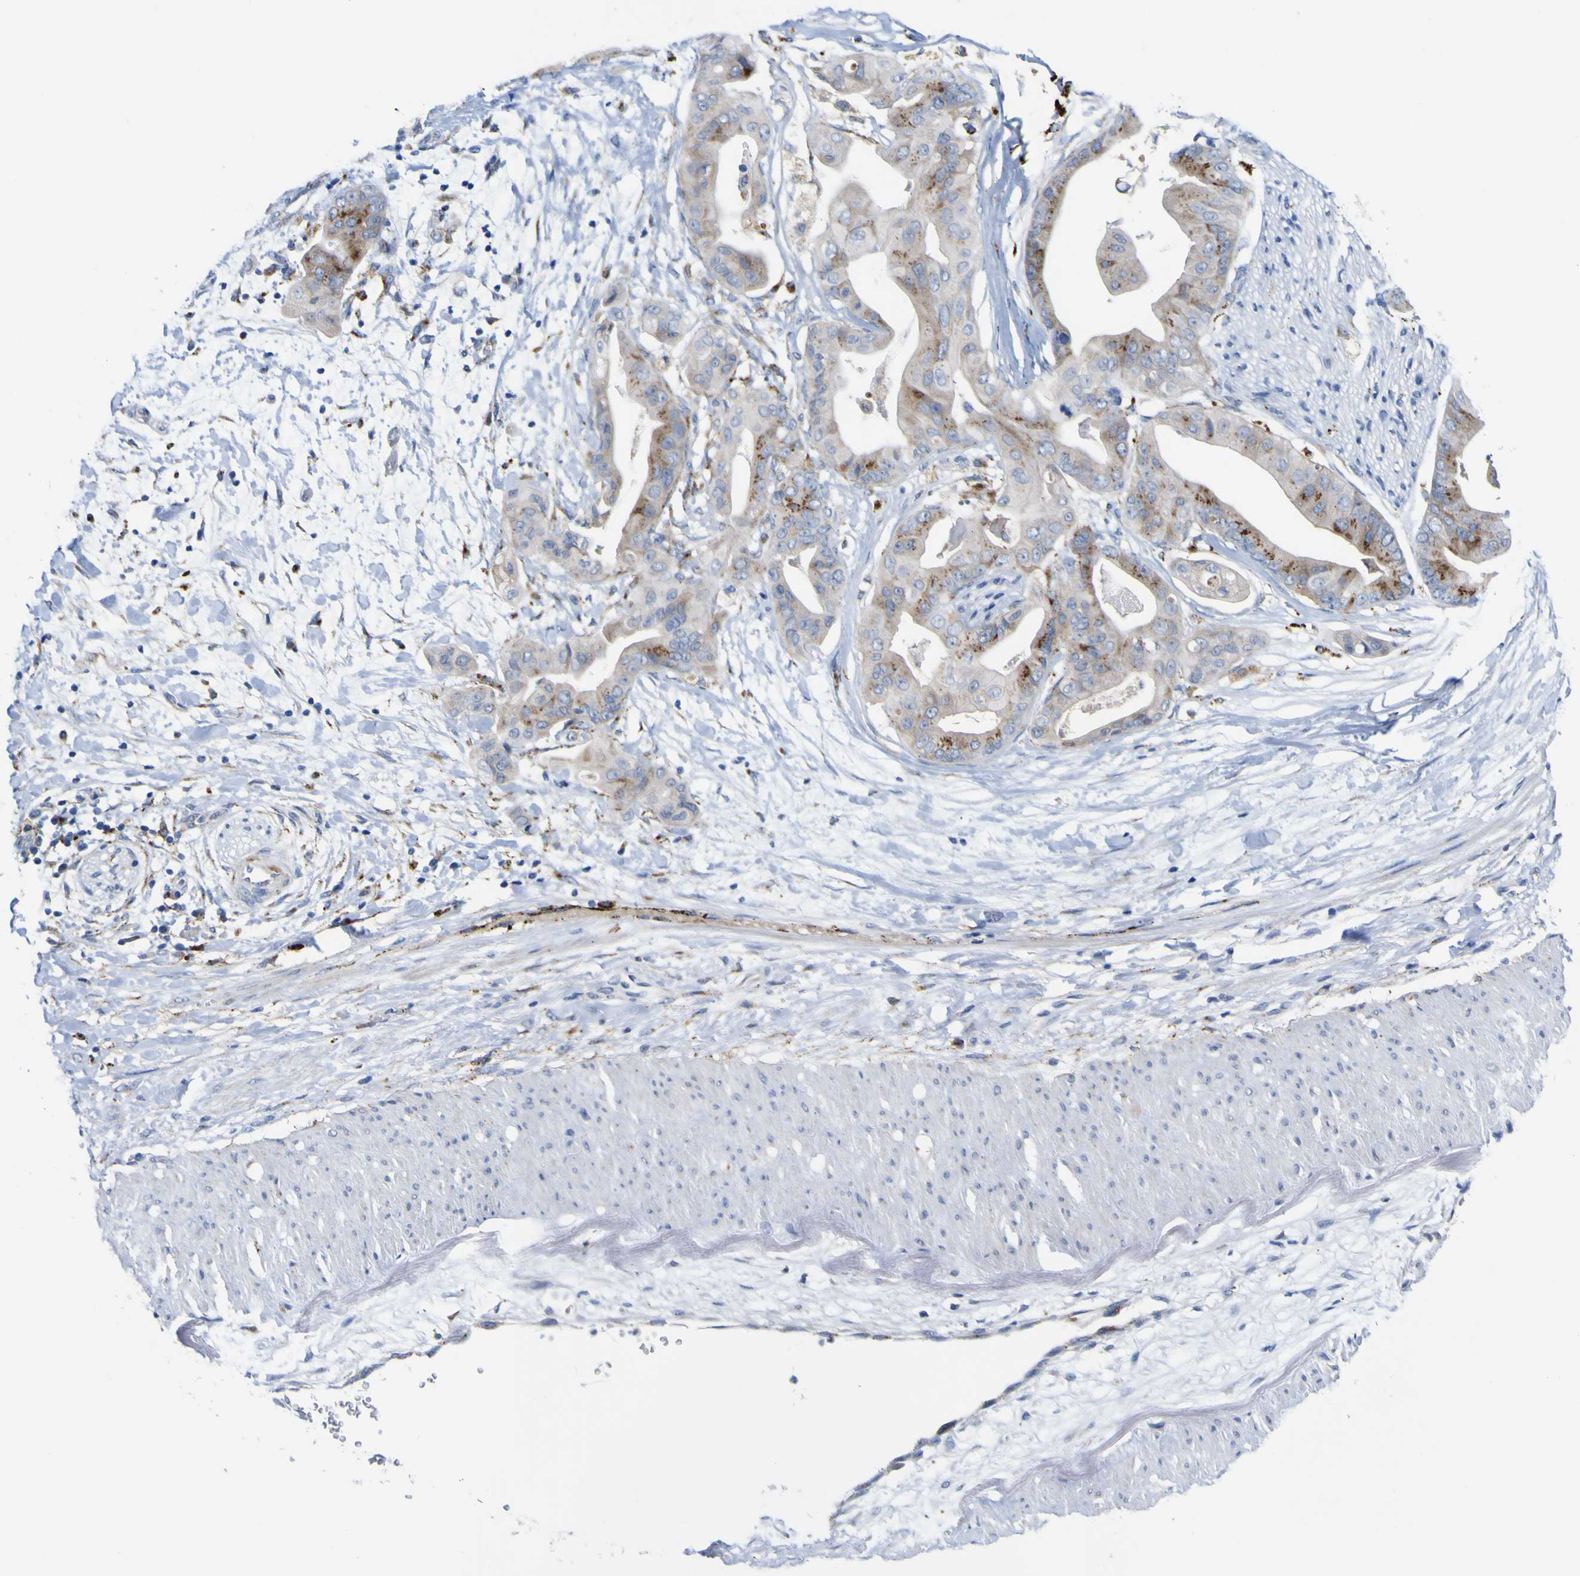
{"staining": {"intensity": "moderate", "quantity": "25%-75%", "location": "cytoplasmic/membranous"}, "tissue": "pancreatic cancer", "cell_type": "Tumor cells", "image_type": "cancer", "snomed": [{"axis": "morphology", "description": "Adenocarcinoma, NOS"}, {"axis": "topography", "description": "Pancreas"}], "caption": "Immunohistochemistry of human adenocarcinoma (pancreatic) exhibits medium levels of moderate cytoplasmic/membranous positivity in approximately 25%-75% of tumor cells.", "gene": "PTPRF", "patient": {"sex": "female", "age": 75}}